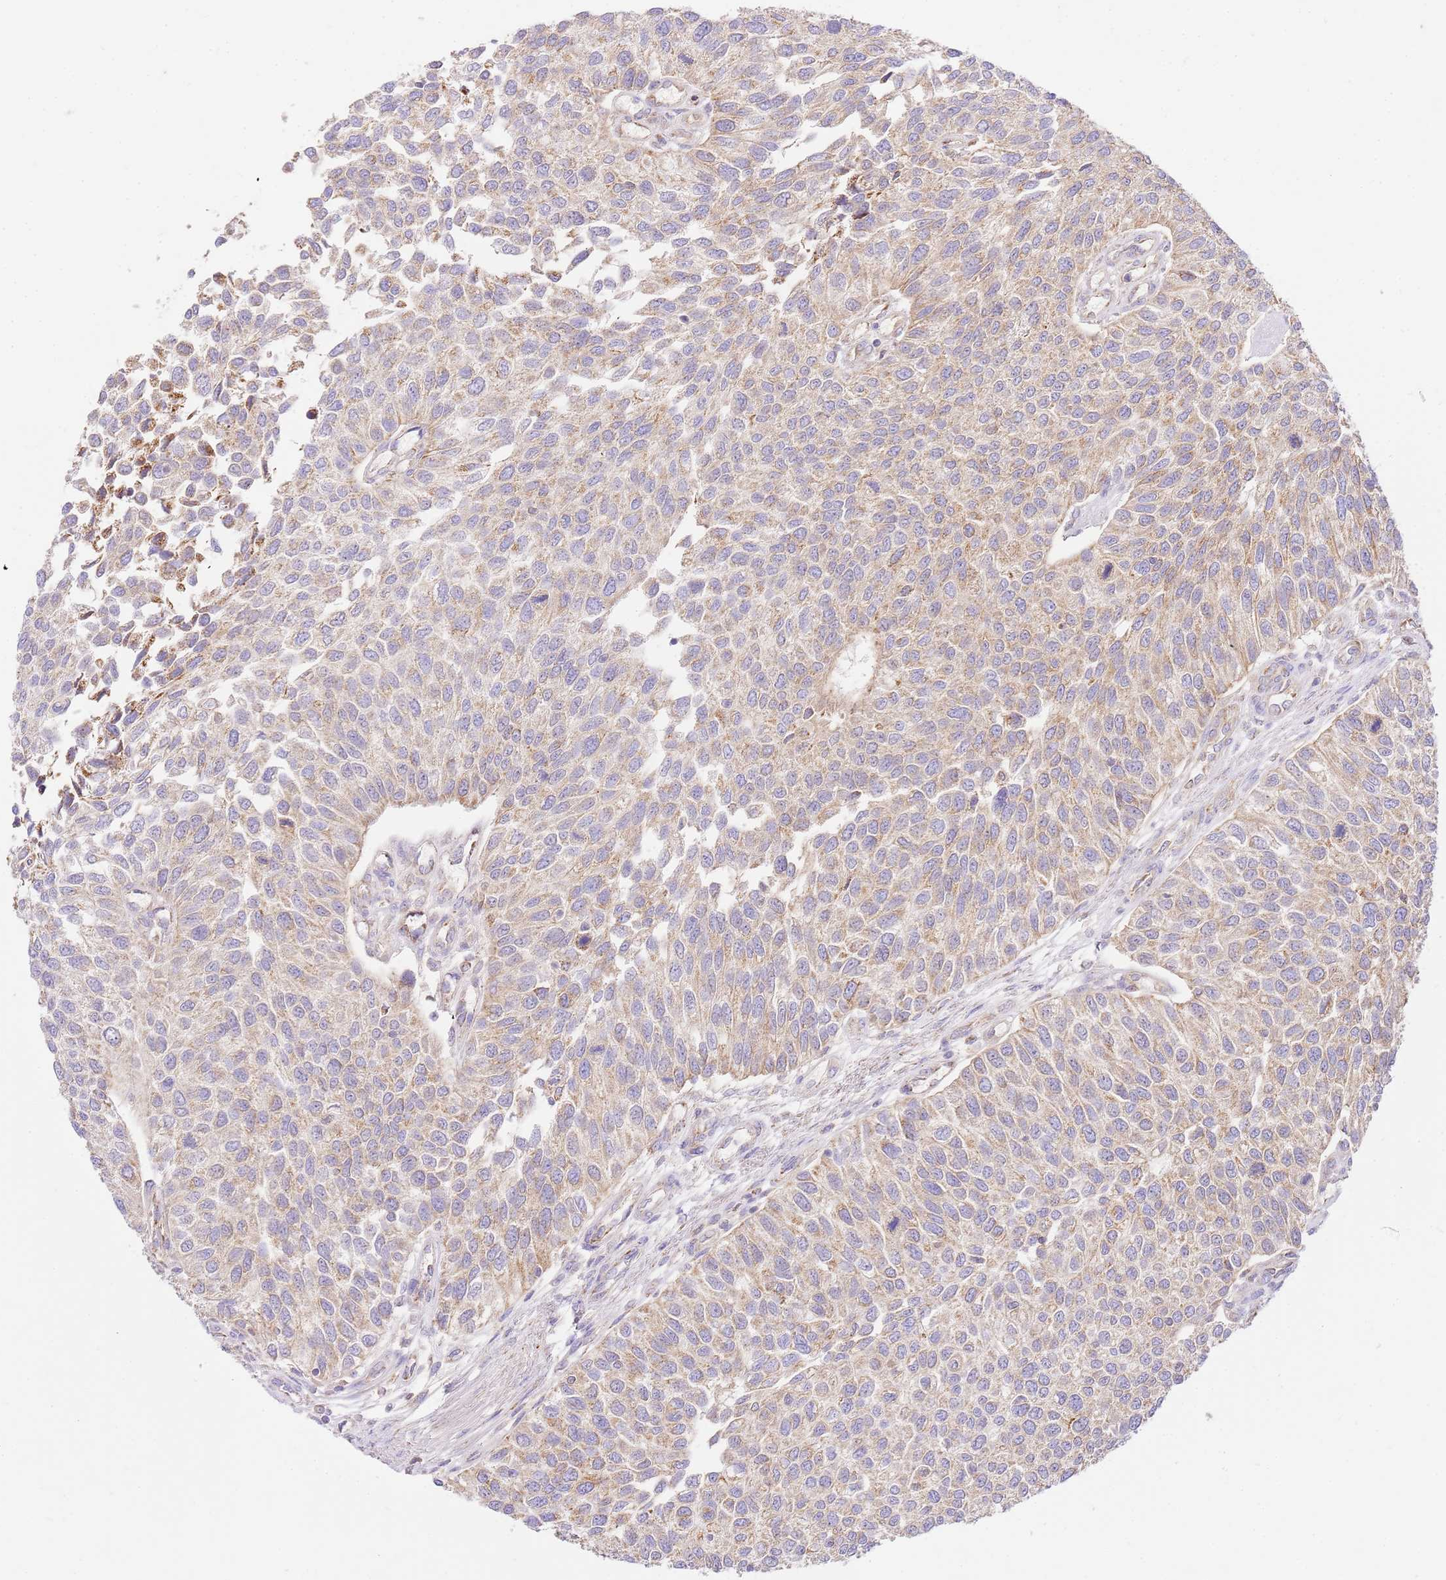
{"staining": {"intensity": "weak", "quantity": ">75%", "location": "cytoplasmic/membranous"}, "tissue": "urothelial cancer", "cell_type": "Tumor cells", "image_type": "cancer", "snomed": [{"axis": "morphology", "description": "Urothelial carcinoma, NOS"}, {"axis": "topography", "description": "Urinary bladder"}], "caption": "High-magnification brightfield microscopy of urothelial cancer stained with DAB (3,3'-diaminobenzidine) (brown) and counterstained with hematoxylin (blue). tumor cells exhibit weak cytoplasmic/membranous expression is present in approximately>75% of cells.", "gene": "ZBTB39", "patient": {"sex": "male", "age": 55}}